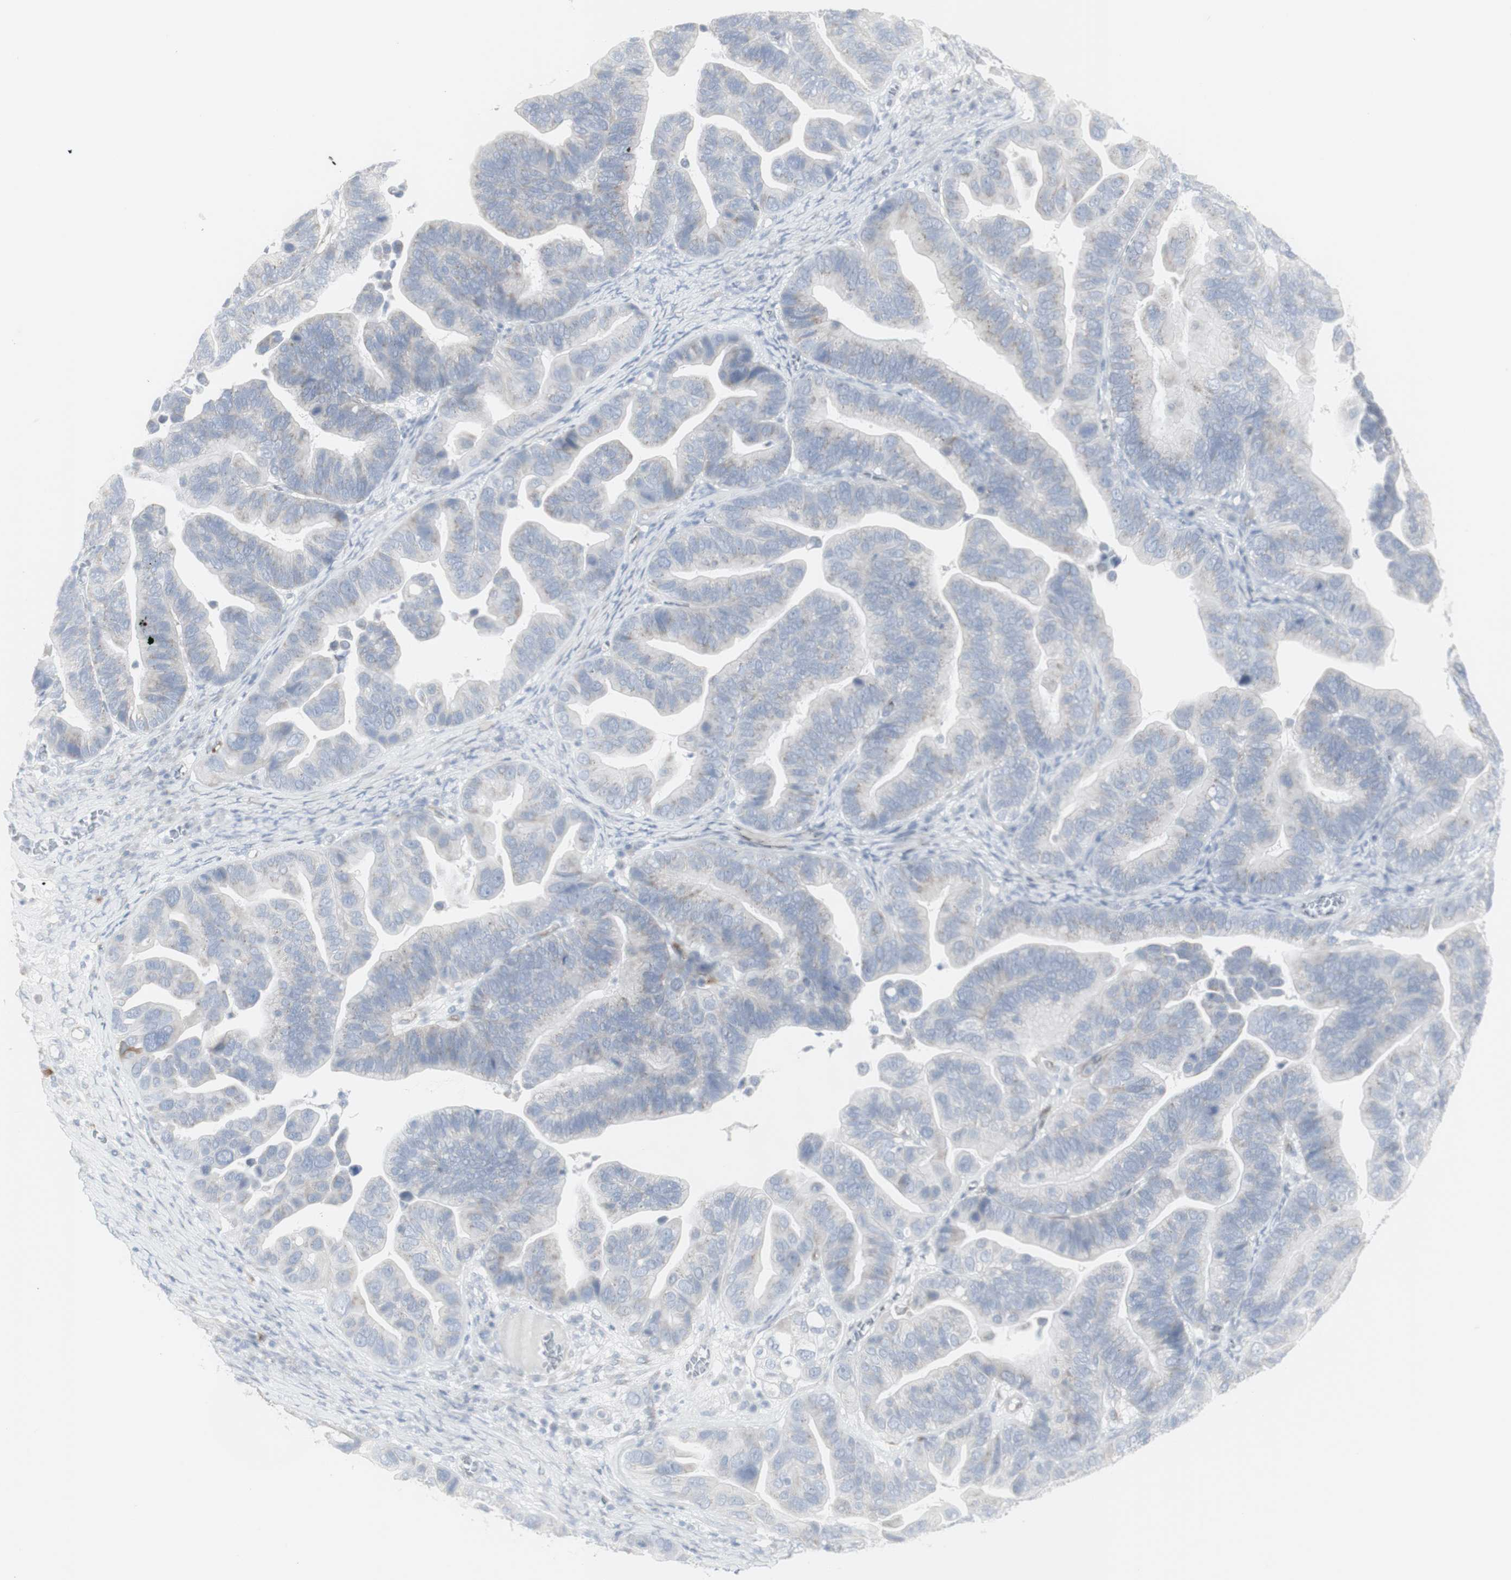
{"staining": {"intensity": "negative", "quantity": "none", "location": "none"}, "tissue": "ovarian cancer", "cell_type": "Tumor cells", "image_type": "cancer", "snomed": [{"axis": "morphology", "description": "Cystadenocarcinoma, serous, NOS"}, {"axis": "topography", "description": "Ovary"}], "caption": "The immunohistochemistry histopathology image has no significant staining in tumor cells of ovarian serous cystadenocarcinoma tissue.", "gene": "ENSG00000198211", "patient": {"sex": "female", "age": 56}}